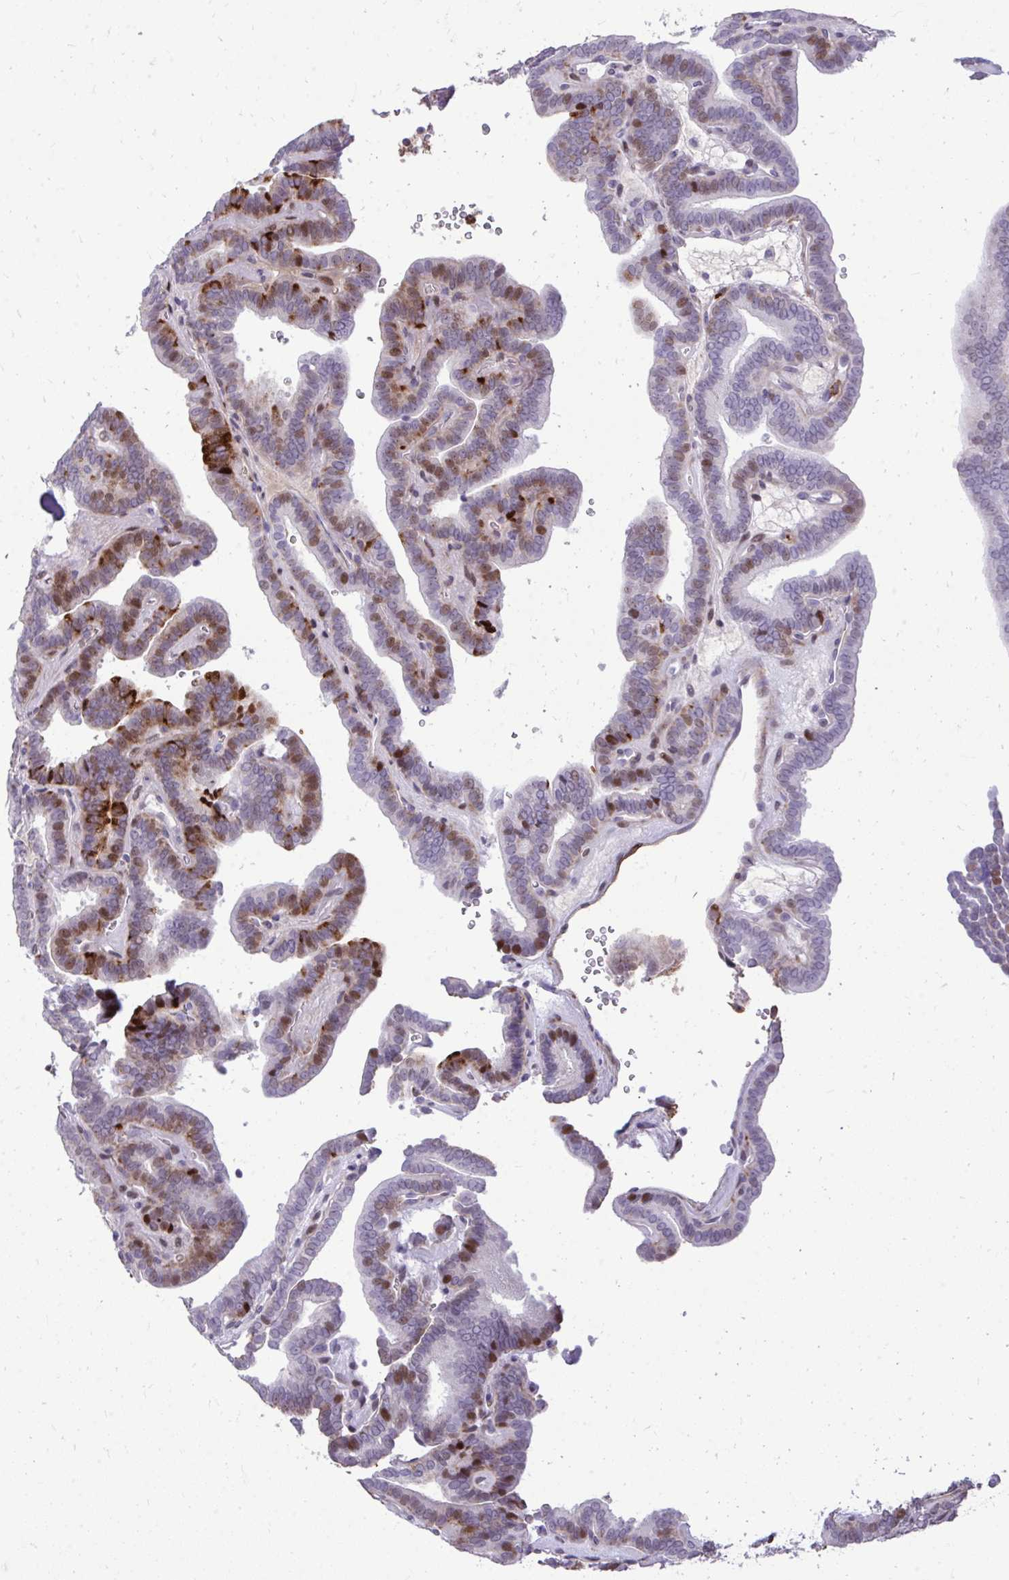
{"staining": {"intensity": "strong", "quantity": "25%-75%", "location": "cytoplasmic/membranous,nuclear"}, "tissue": "thyroid cancer", "cell_type": "Tumor cells", "image_type": "cancer", "snomed": [{"axis": "morphology", "description": "Papillary adenocarcinoma, NOS"}, {"axis": "topography", "description": "Thyroid gland"}], "caption": "IHC histopathology image of neoplastic tissue: human thyroid papillary adenocarcinoma stained using immunohistochemistry (IHC) demonstrates high levels of strong protein expression localized specifically in the cytoplasmic/membranous and nuclear of tumor cells, appearing as a cytoplasmic/membranous and nuclear brown color.", "gene": "DLX4", "patient": {"sex": "female", "age": 21}}